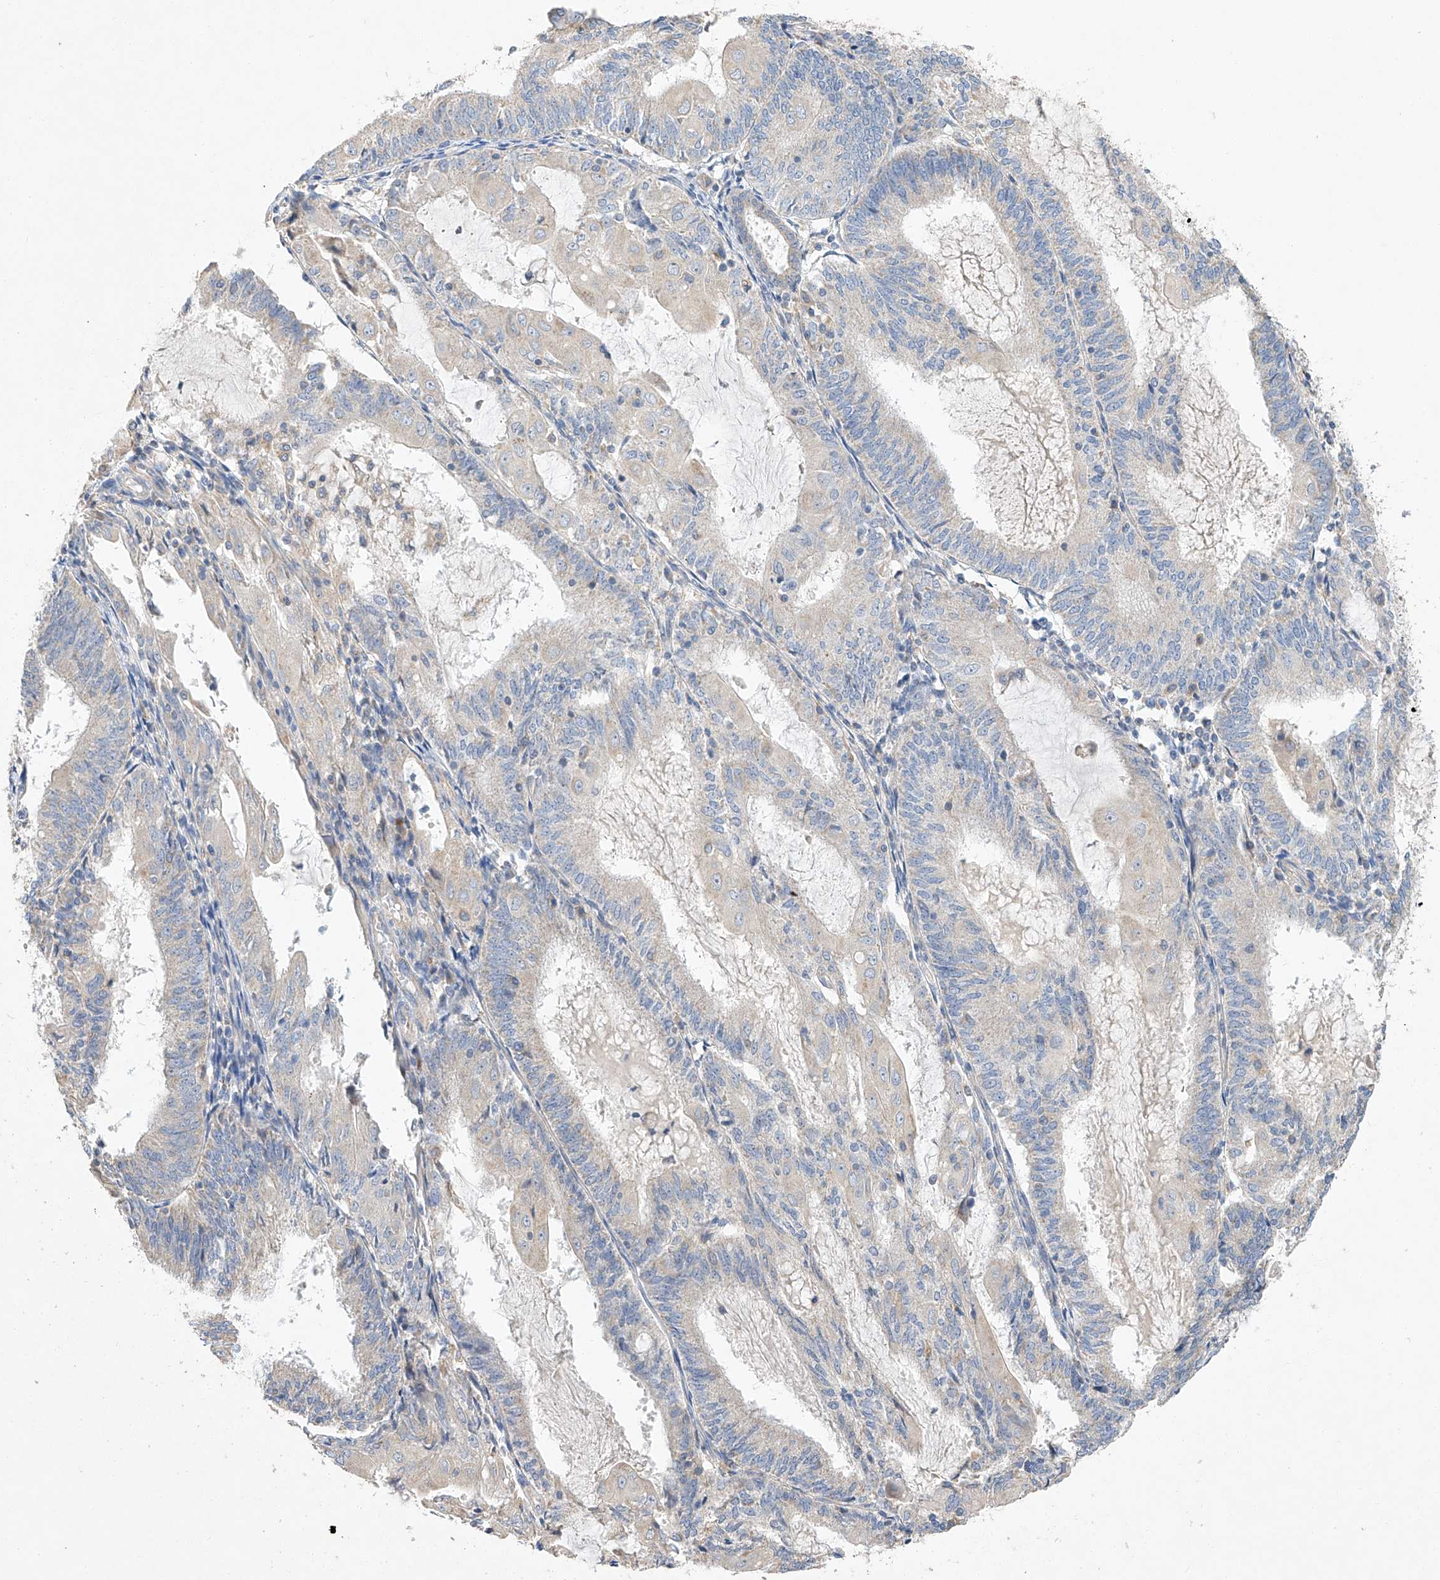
{"staining": {"intensity": "negative", "quantity": "none", "location": "none"}, "tissue": "endometrial cancer", "cell_type": "Tumor cells", "image_type": "cancer", "snomed": [{"axis": "morphology", "description": "Adenocarcinoma, NOS"}, {"axis": "topography", "description": "Endometrium"}], "caption": "Human endometrial cancer (adenocarcinoma) stained for a protein using immunohistochemistry displays no positivity in tumor cells.", "gene": "AMD1", "patient": {"sex": "female", "age": 81}}